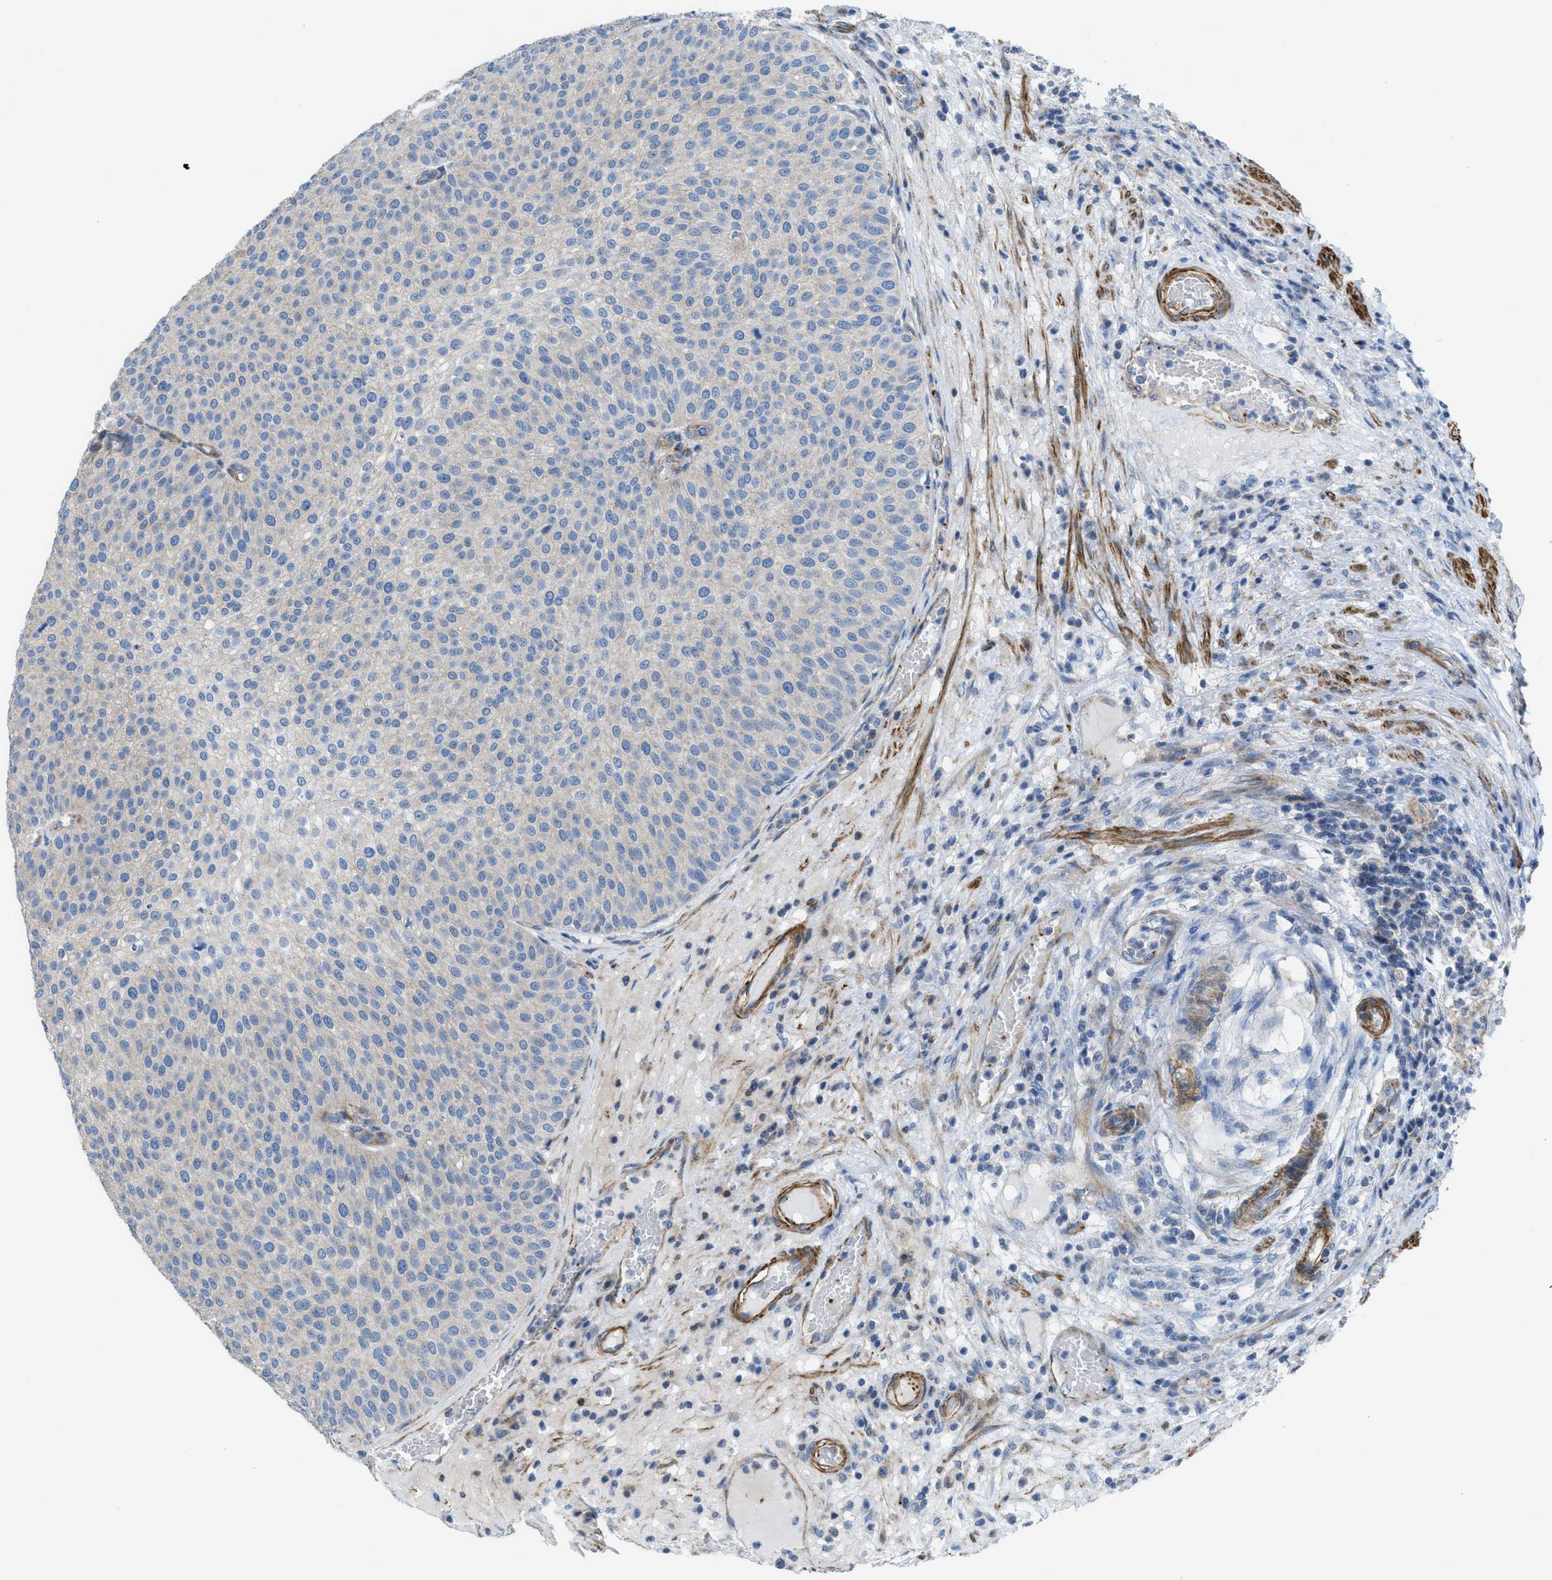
{"staining": {"intensity": "negative", "quantity": "none", "location": "none"}, "tissue": "urothelial cancer", "cell_type": "Tumor cells", "image_type": "cancer", "snomed": [{"axis": "morphology", "description": "Urothelial carcinoma, Low grade"}, {"axis": "topography", "description": "Smooth muscle"}, {"axis": "topography", "description": "Urinary bladder"}], "caption": "There is no significant staining in tumor cells of low-grade urothelial carcinoma.", "gene": "KCNH7", "patient": {"sex": "male", "age": 60}}